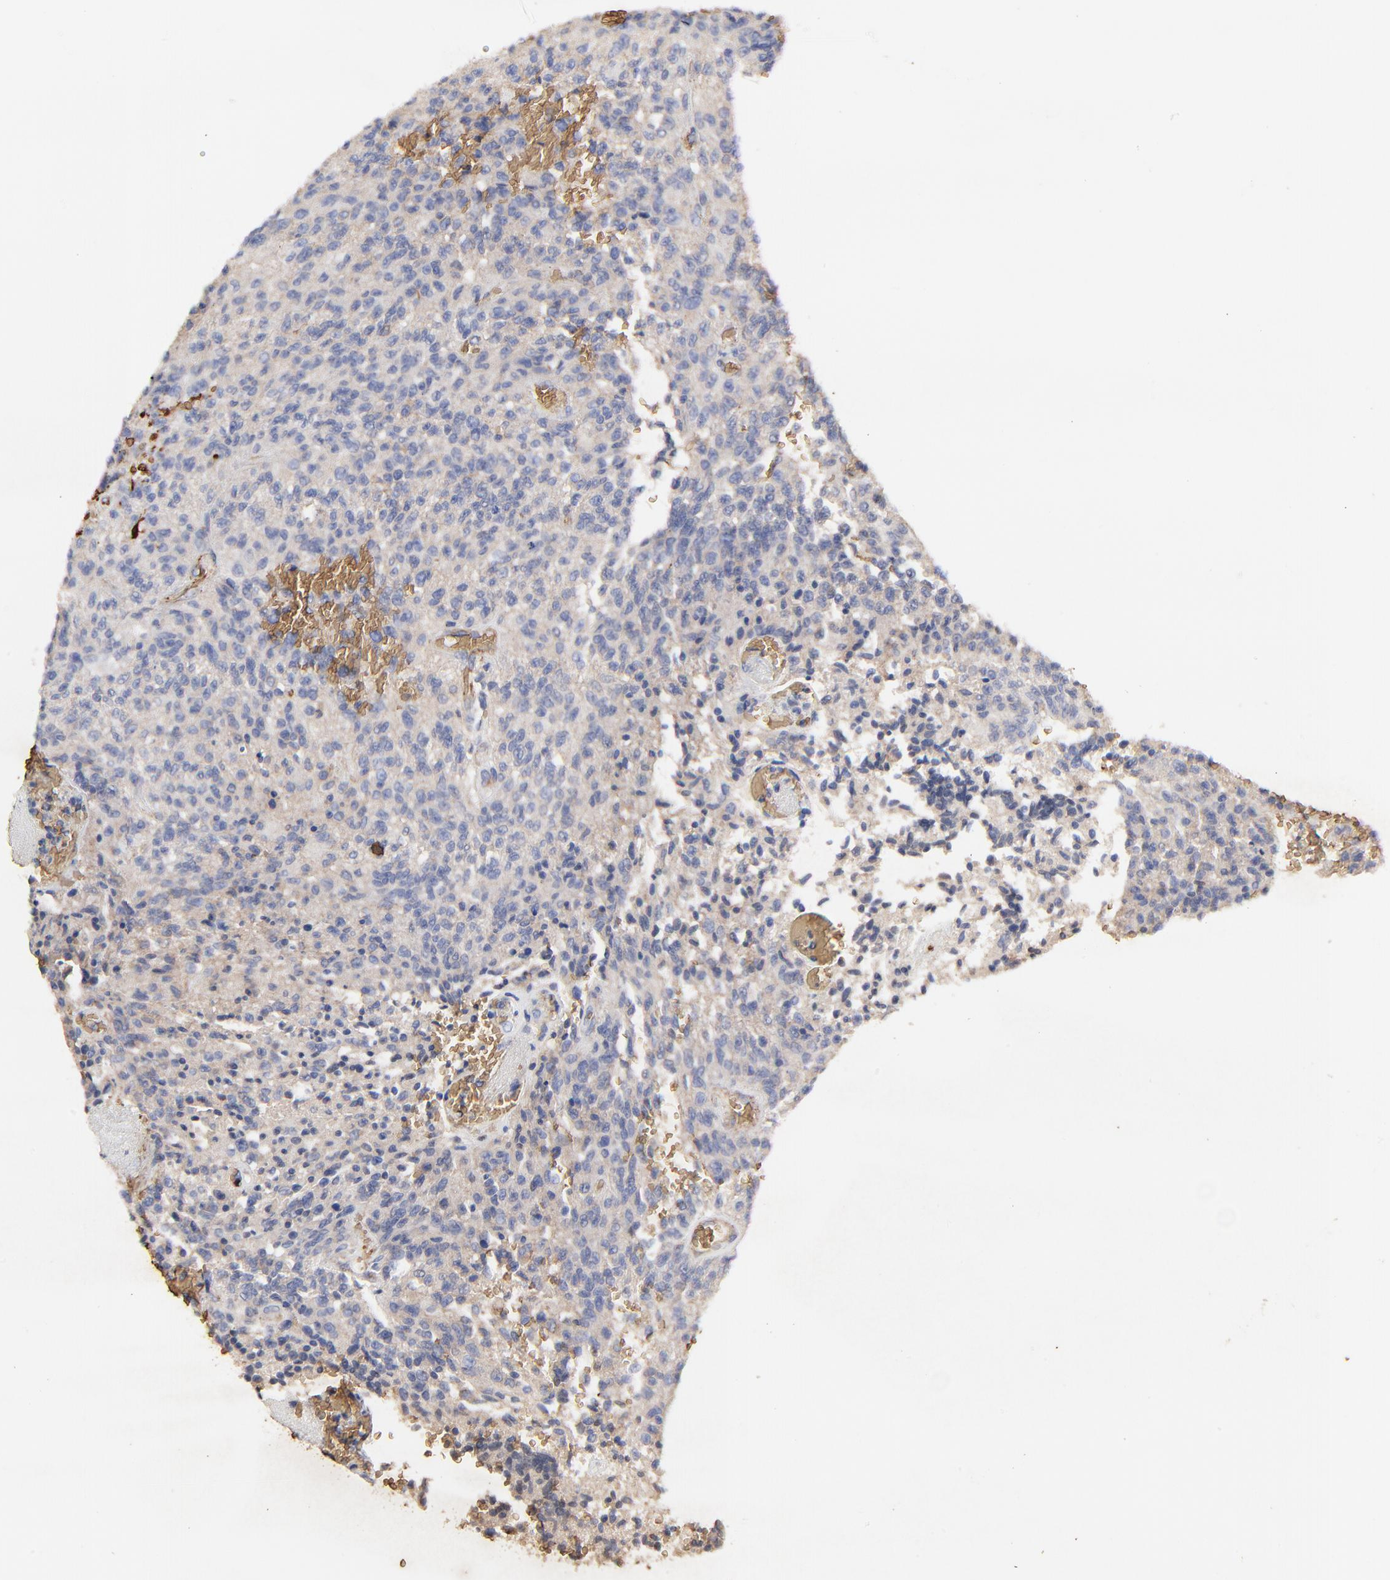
{"staining": {"intensity": "negative", "quantity": "none", "location": "none"}, "tissue": "glioma", "cell_type": "Tumor cells", "image_type": "cancer", "snomed": [{"axis": "morphology", "description": "Normal tissue, NOS"}, {"axis": "morphology", "description": "Glioma, malignant, High grade"}, {"axis": "topography", "description": "Cerebral cortex"}], "caption": "Tumor cells are negative for protein expression in human glioma.", "gene": "PAG1", "patient": {"sex": "male", "age": 56}}